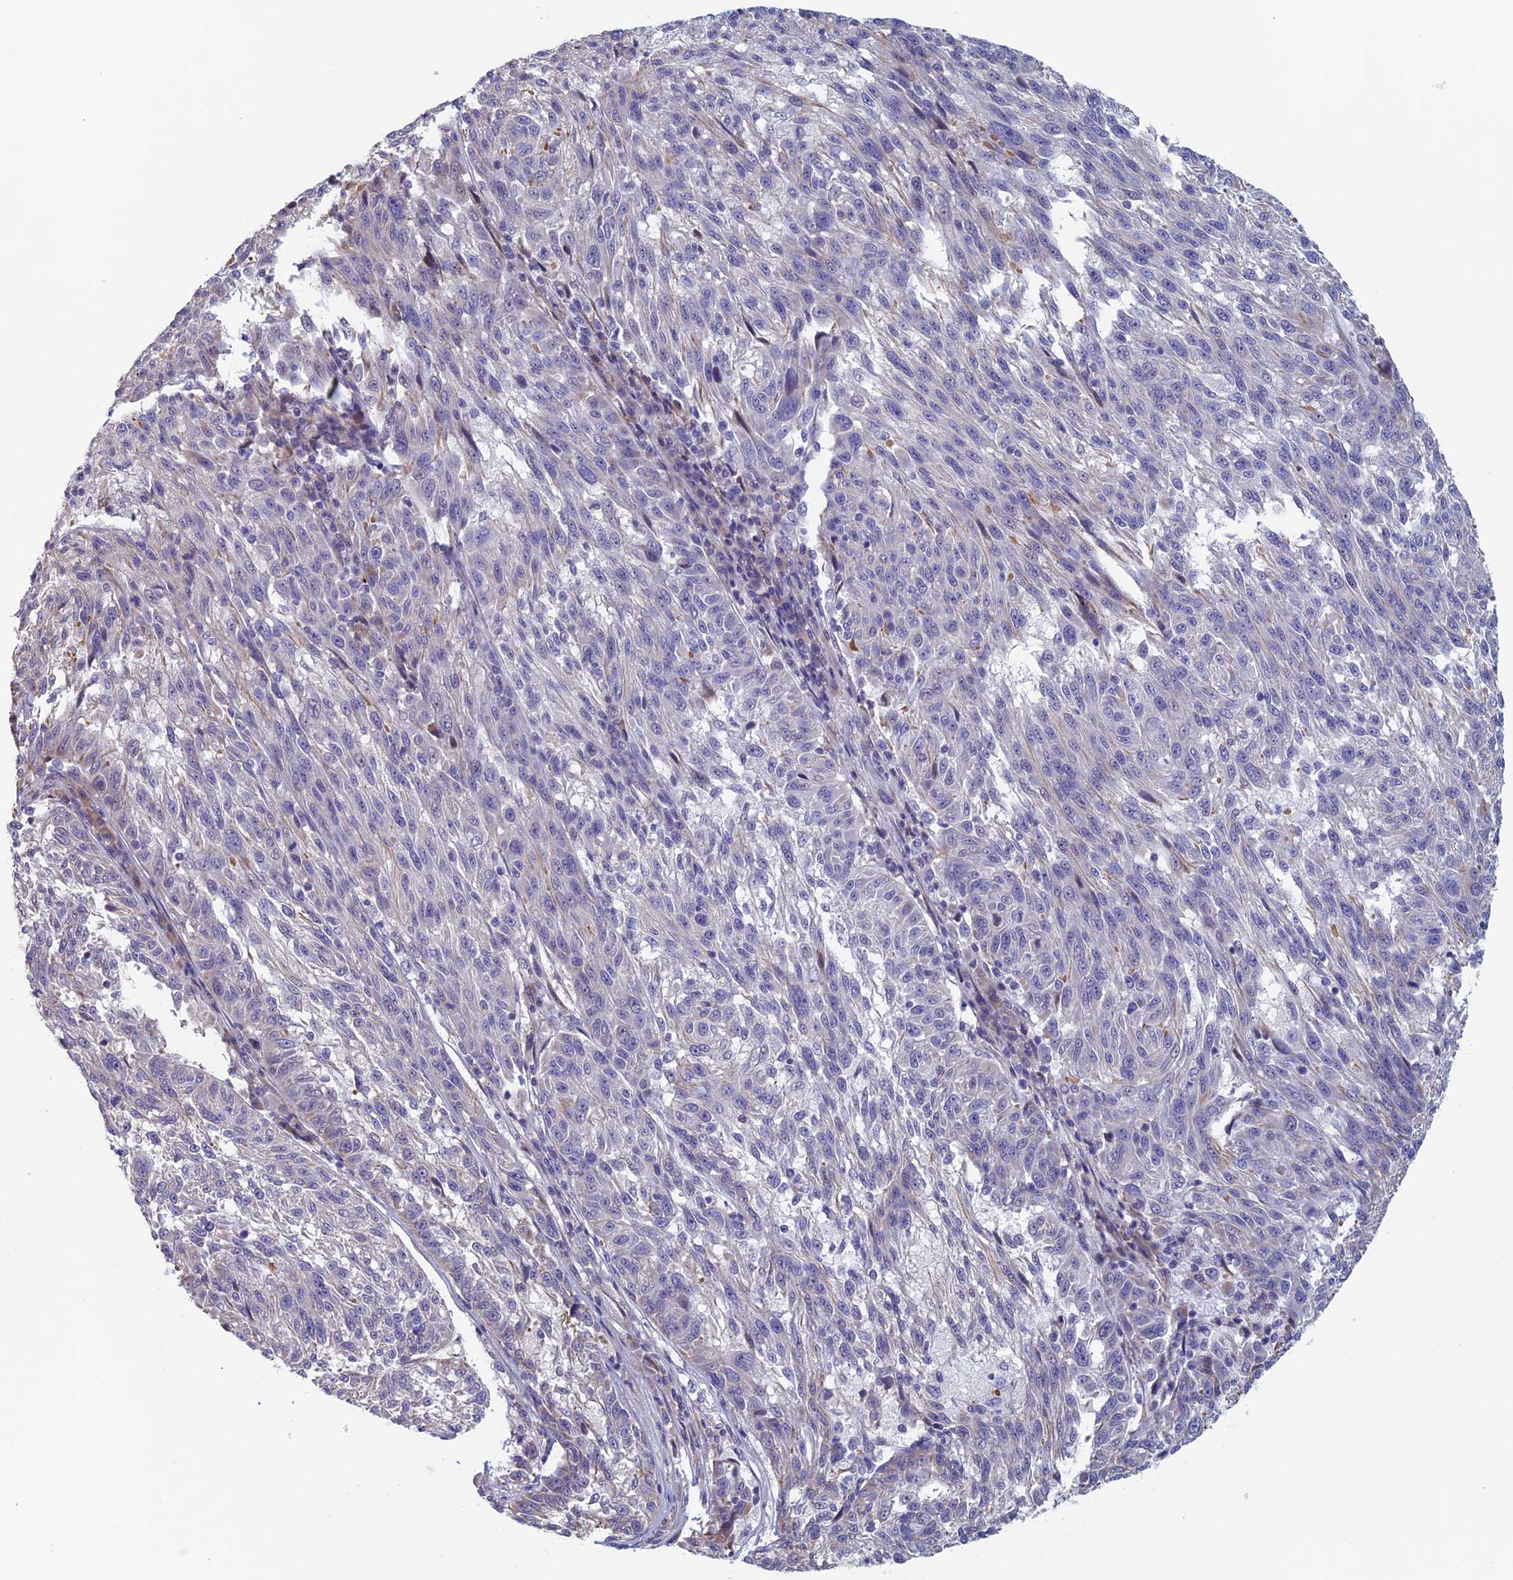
{"staining": {"intensity": "negative", "quantity": "none", "location": "none"}, "tissue": "melanoma", "cell_type": "Tumor cells", "image_type": "cancer", "snomed": [{"axis": "morphology", "description": "Malignant melanoma, NOS"}, {"axis": "topography", "description": "Skin"}], "caption": "There is no significant expression in tumor cells of malignant melanoma.", "gene": "BCL2L10", "patient": {"sex": "male", "age": 53}}